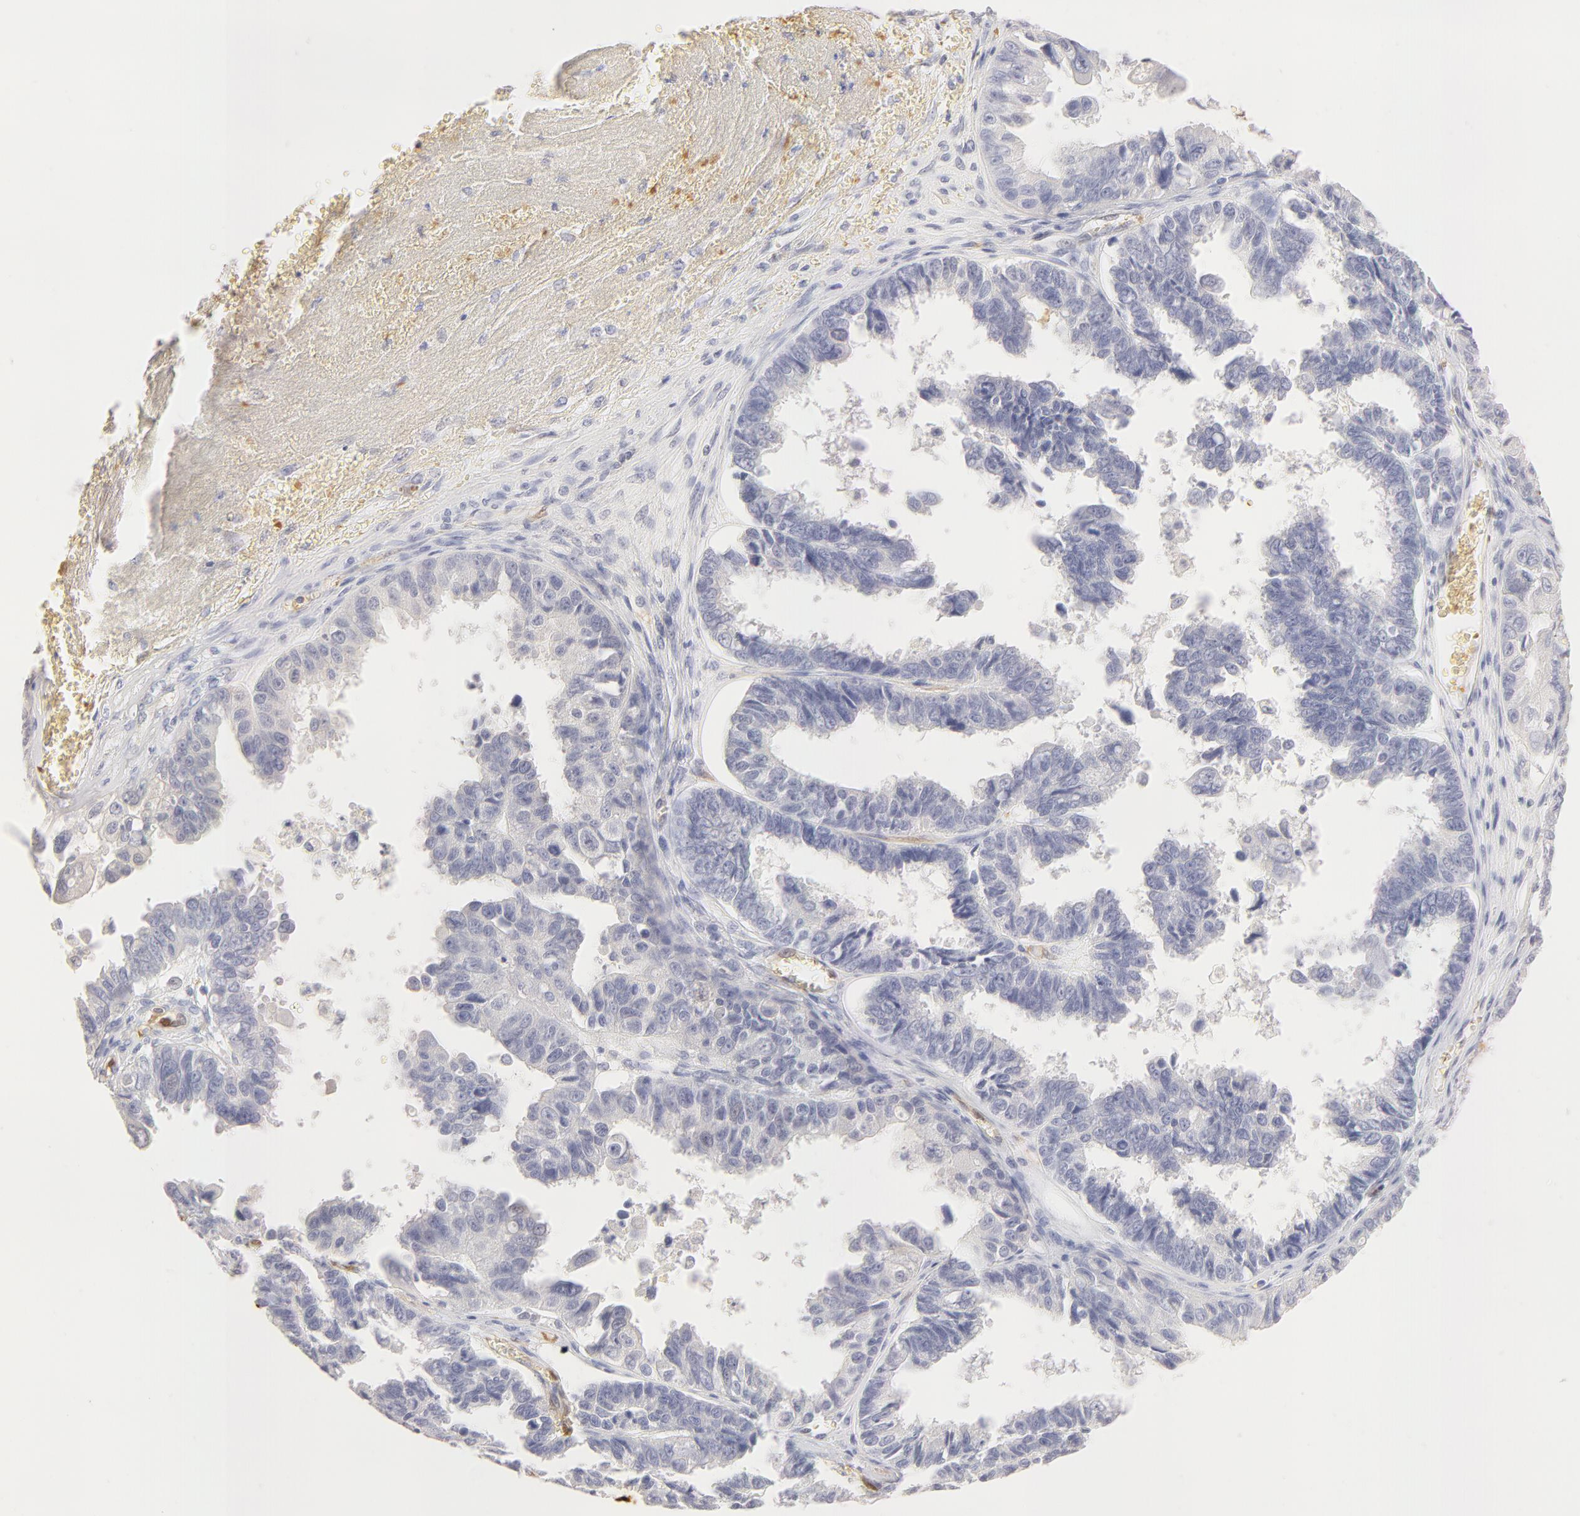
{"staining": {"intensity": "negative", "quantity": "none", "location": "none"}, "tissue": "ovarian cancer", "cell_type": "Tumor cells", "image_type": "cancer", "snomed": [{"axis": "morphology", "description": "Carcinoma, endometroid"}, {"axis": "topography", "description": "Ovary"}], "caption": "Endometroid carcinoma (ovarian) stained for a protein using immunohistochemistry reveals no expression tumor cells.", "gene": "CA2", "patient": {"sex": "female", "age": 85}}